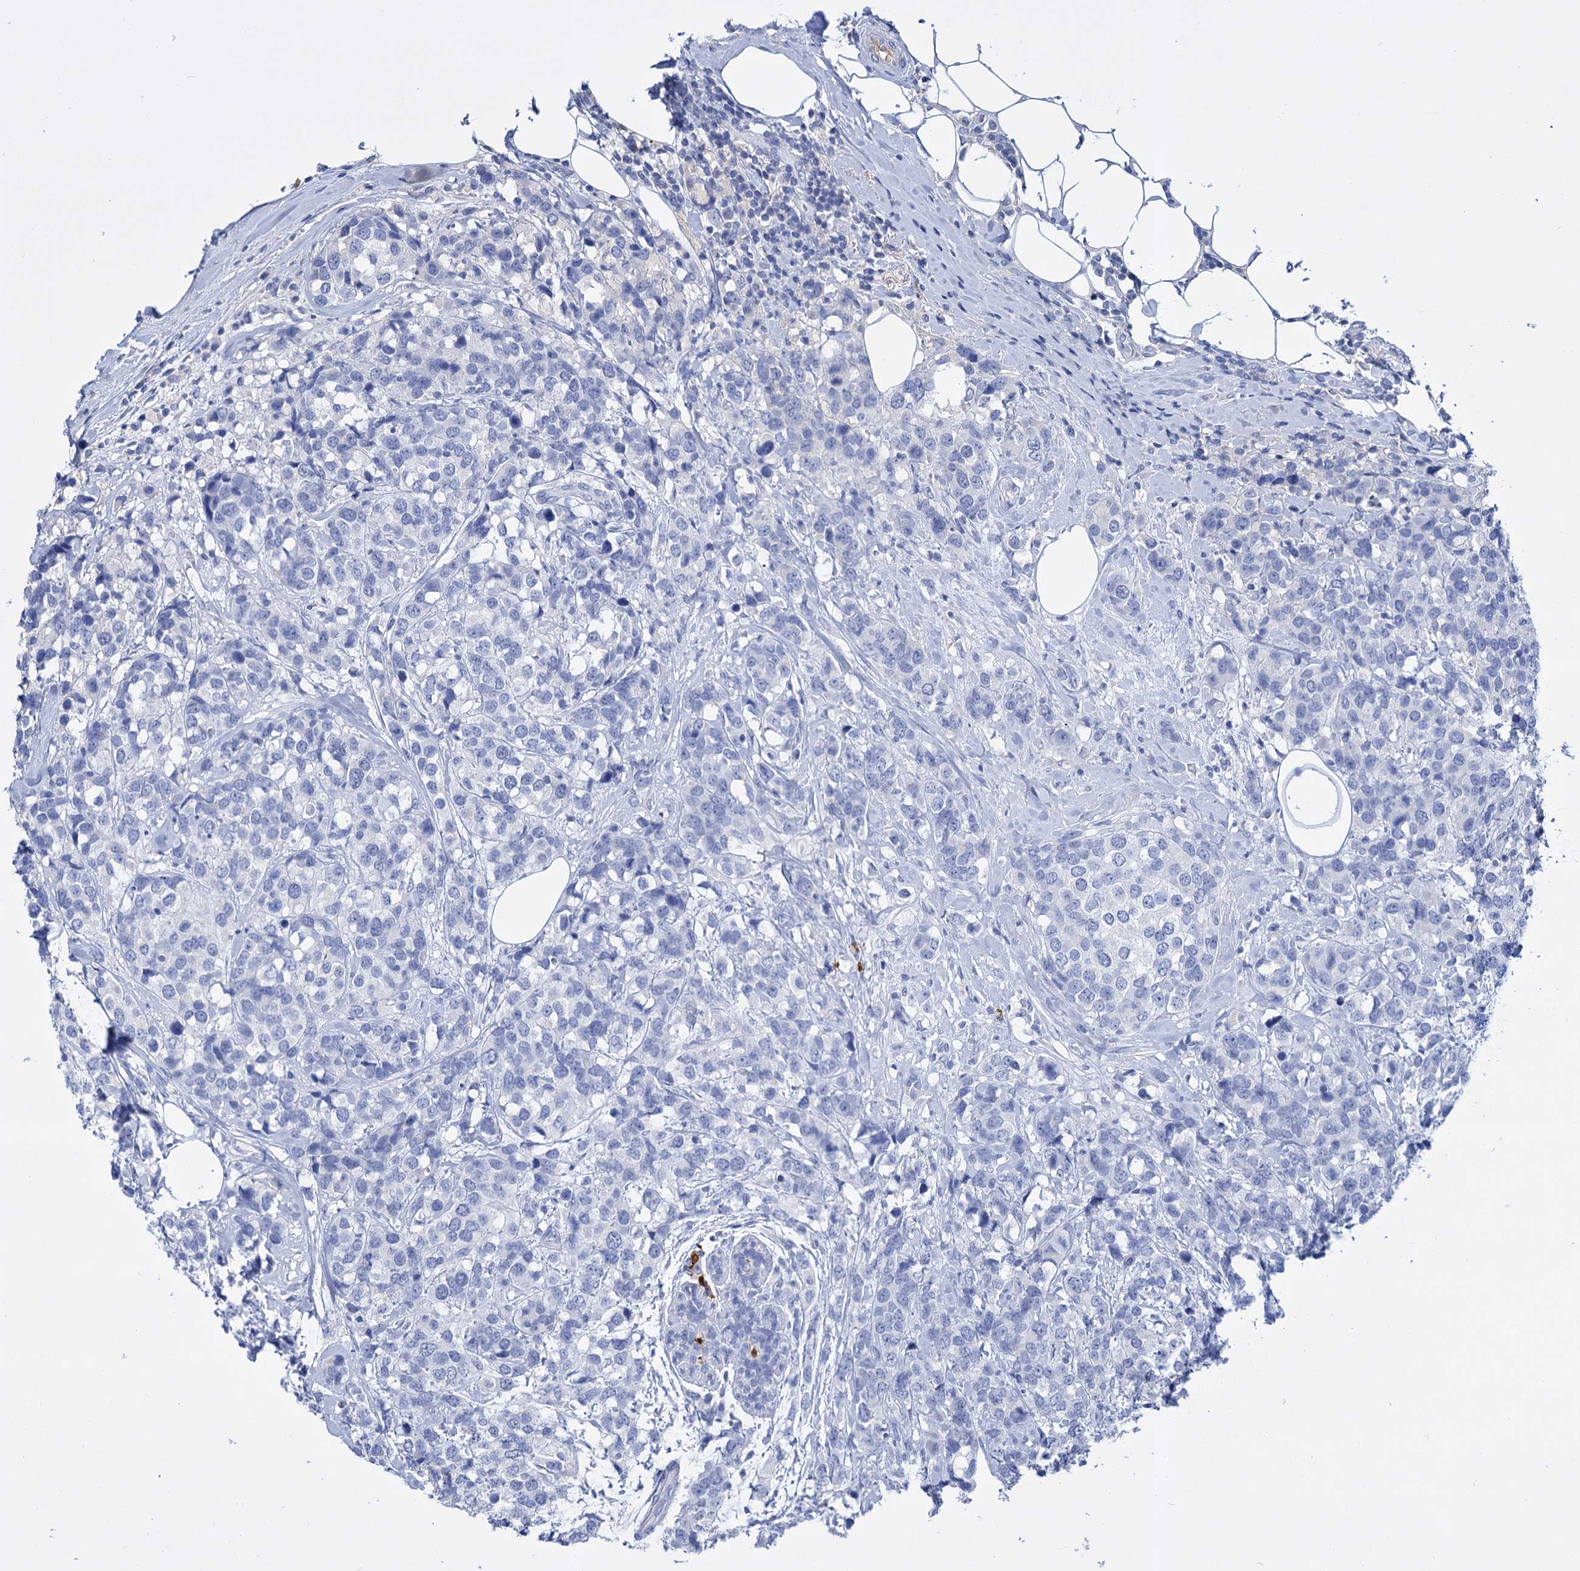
{"staining": {"intensity": "negative", "quantity": "none", "location": "none"}, "tissue": "breast cancer", "cell_type": "Tumor cells", "image_type": "cancer", "snomed": [{"axis": "morphology", "description": "Lobular carcinoma"}, {"axis": "topography", "description": "Breast"}], "caption": "IHC micrograph of human breast lobular carcinoma stained for a protein (brown), which displays no positivity in tumor cells. (DAB (3,3'-diaminobenzidine) immunohistochemistry with hematoxylin counter stain).", "gene": "FBXW12", "patient": {"sex": "female", "age": 59}}